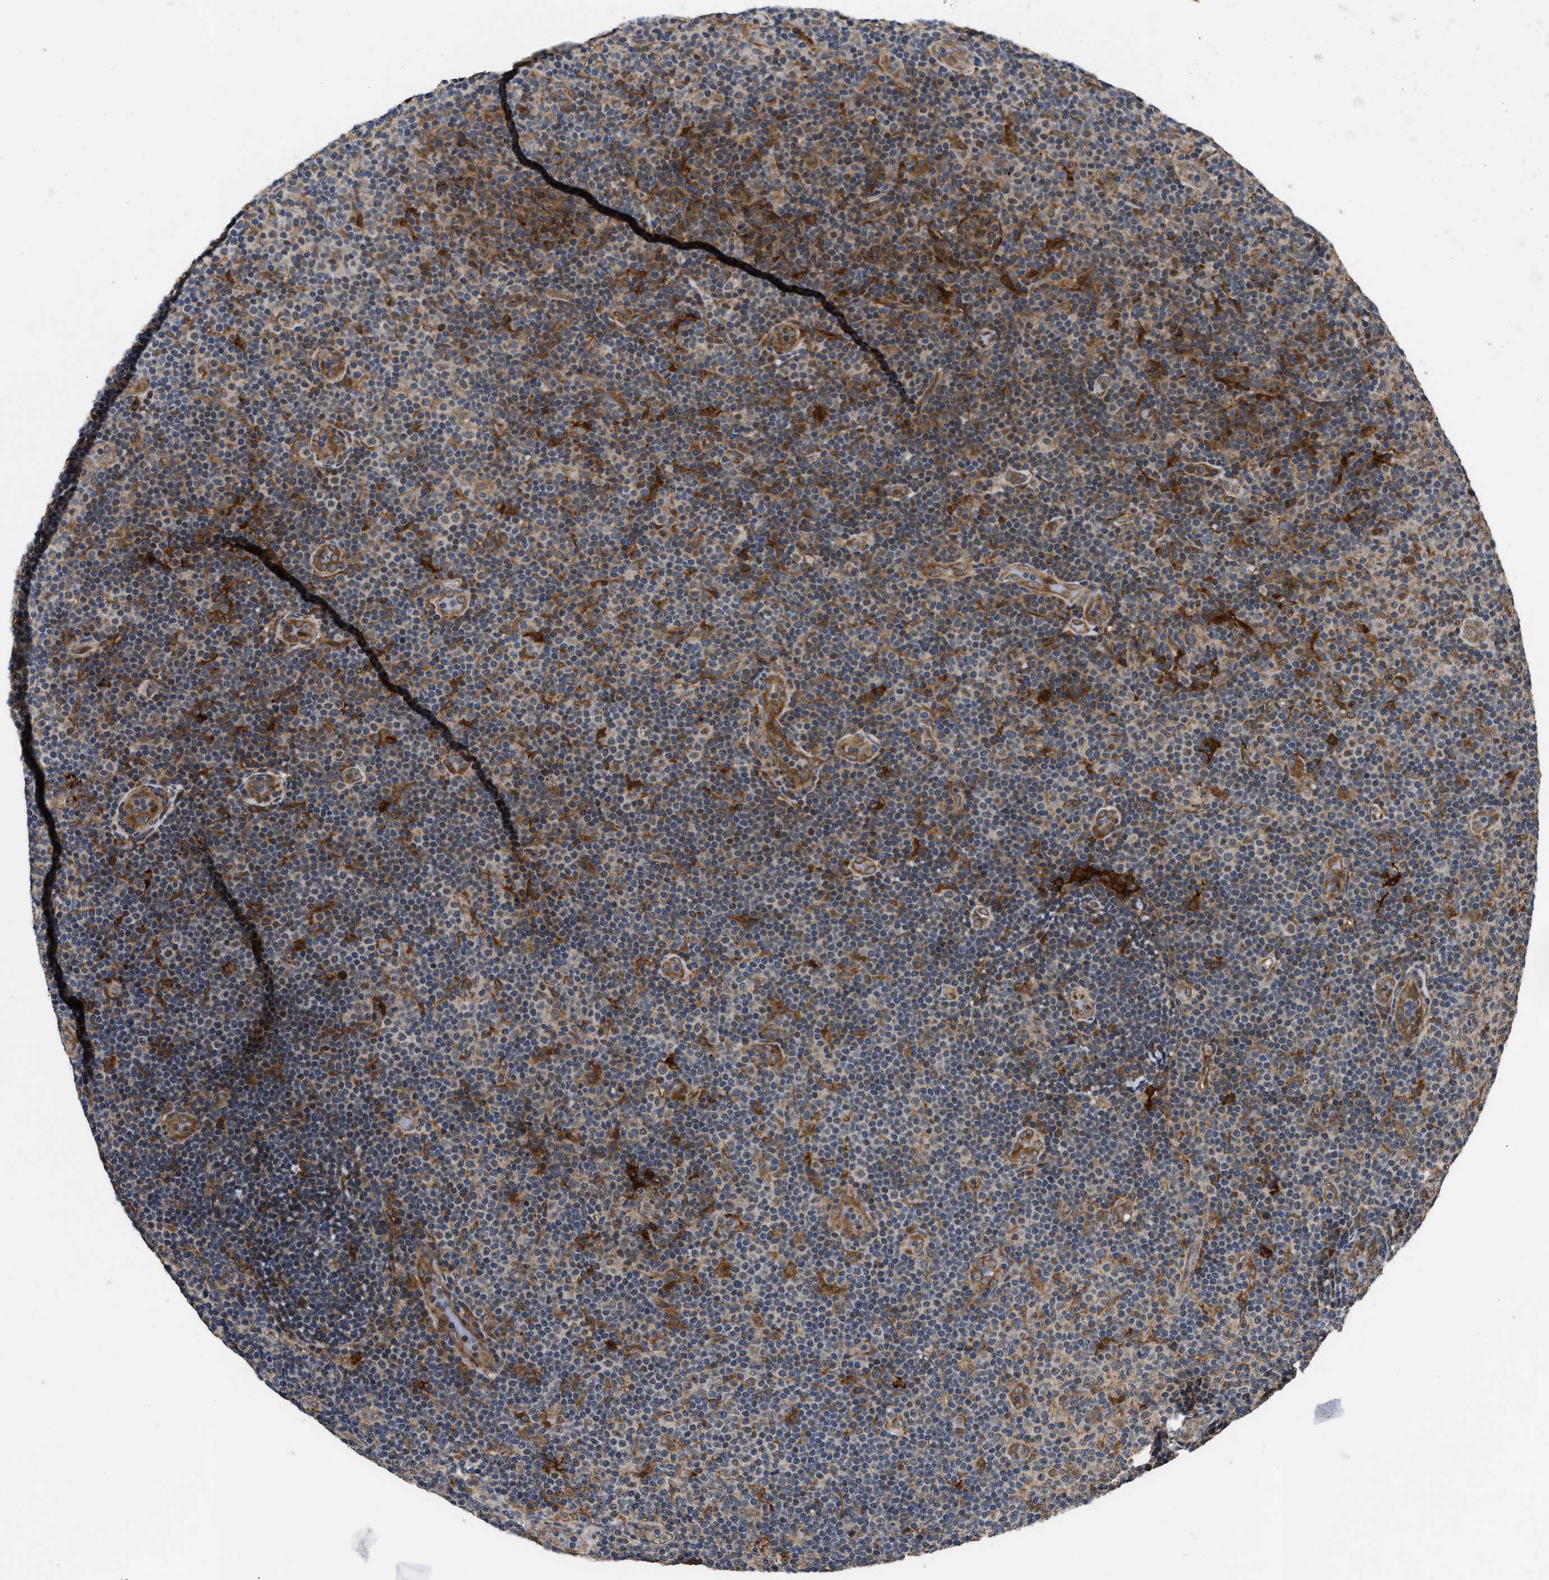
{"staining": {"intensity": "moderate", "quantity": "<25%", "location": "cytoplasmic/membranous"}, "tissue": "lymphoma", "cell_type": "Tumor cells", "image_type": "cancer", "snomed": [{"axis": "morphology", "description": "Malignant lymphoma, non-Hodgkin's type, Low grade"}, {"axis": "topography", "description": "Lymph node"}], "caption": "This micrograph exhibits IHC staining of human malignant lymphoma, non-Hodgkin's type (low-grade), with low moderate cytoplasmic/membranous staining in approximately <25% of tumor cells.", "gene": "PPWD1", "patient": {"sex": "male", "age": 83}}